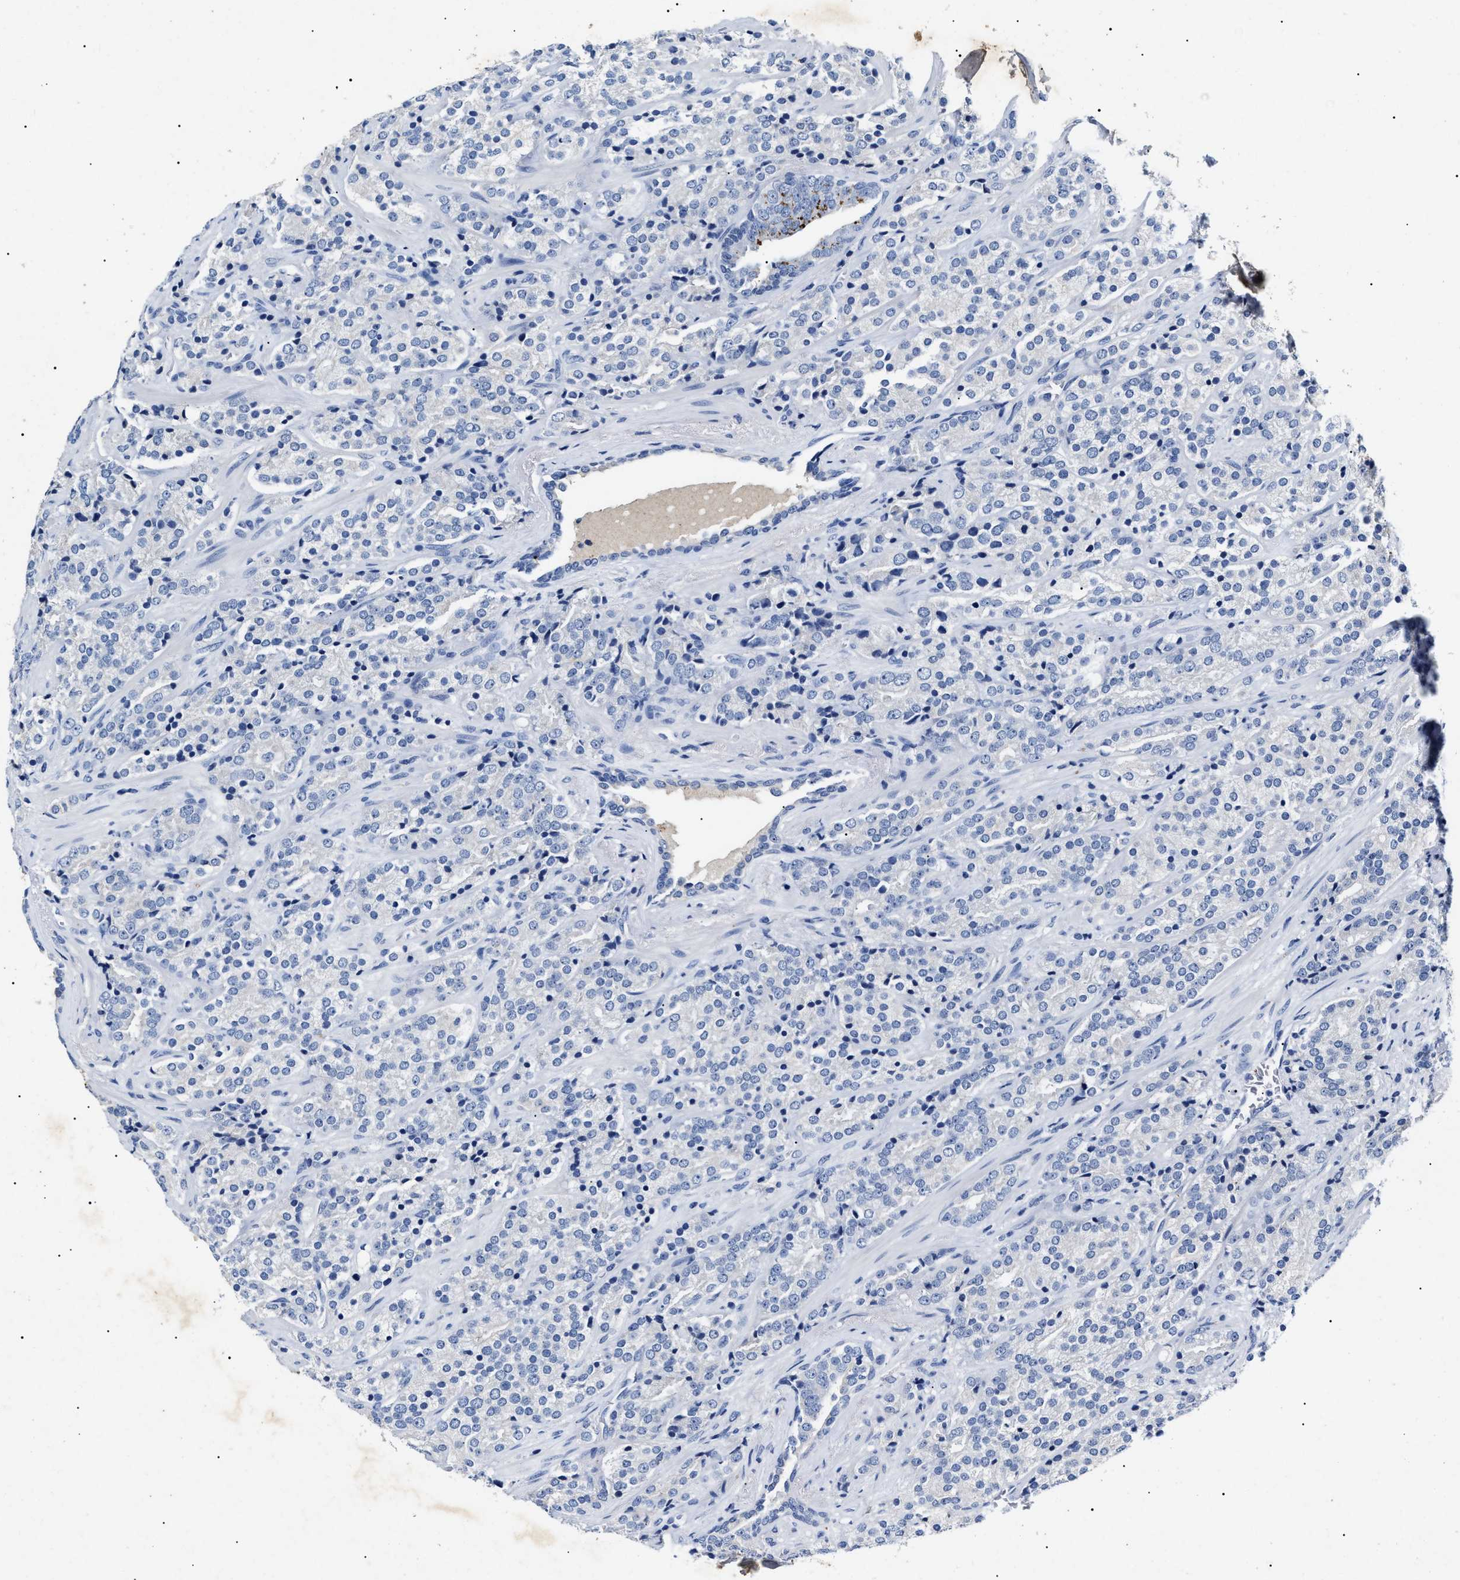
{"staining": {"intensity": "negative", "quantity": "none", "location": "none"}, "tissue": "prostate cancer", "cell_type": "Tumor cells", "image_type": "cancer", "snomed": [{"axis": "morphology", "description": "Adenocarcinoma, High grade"}, {"axis": "topography", "description": "Prostate"}], "caption": "Prostate adenocarcinoma (high-grade) was stained to show a protein in brown. There is no significant expression in tumor cells. (DAB (3,3'-diaminobenzidine) immunohistochemistry (IHC), high magnification).", "gene": "LRRC8E", "patient": {"sex": "male", "age": 71}}